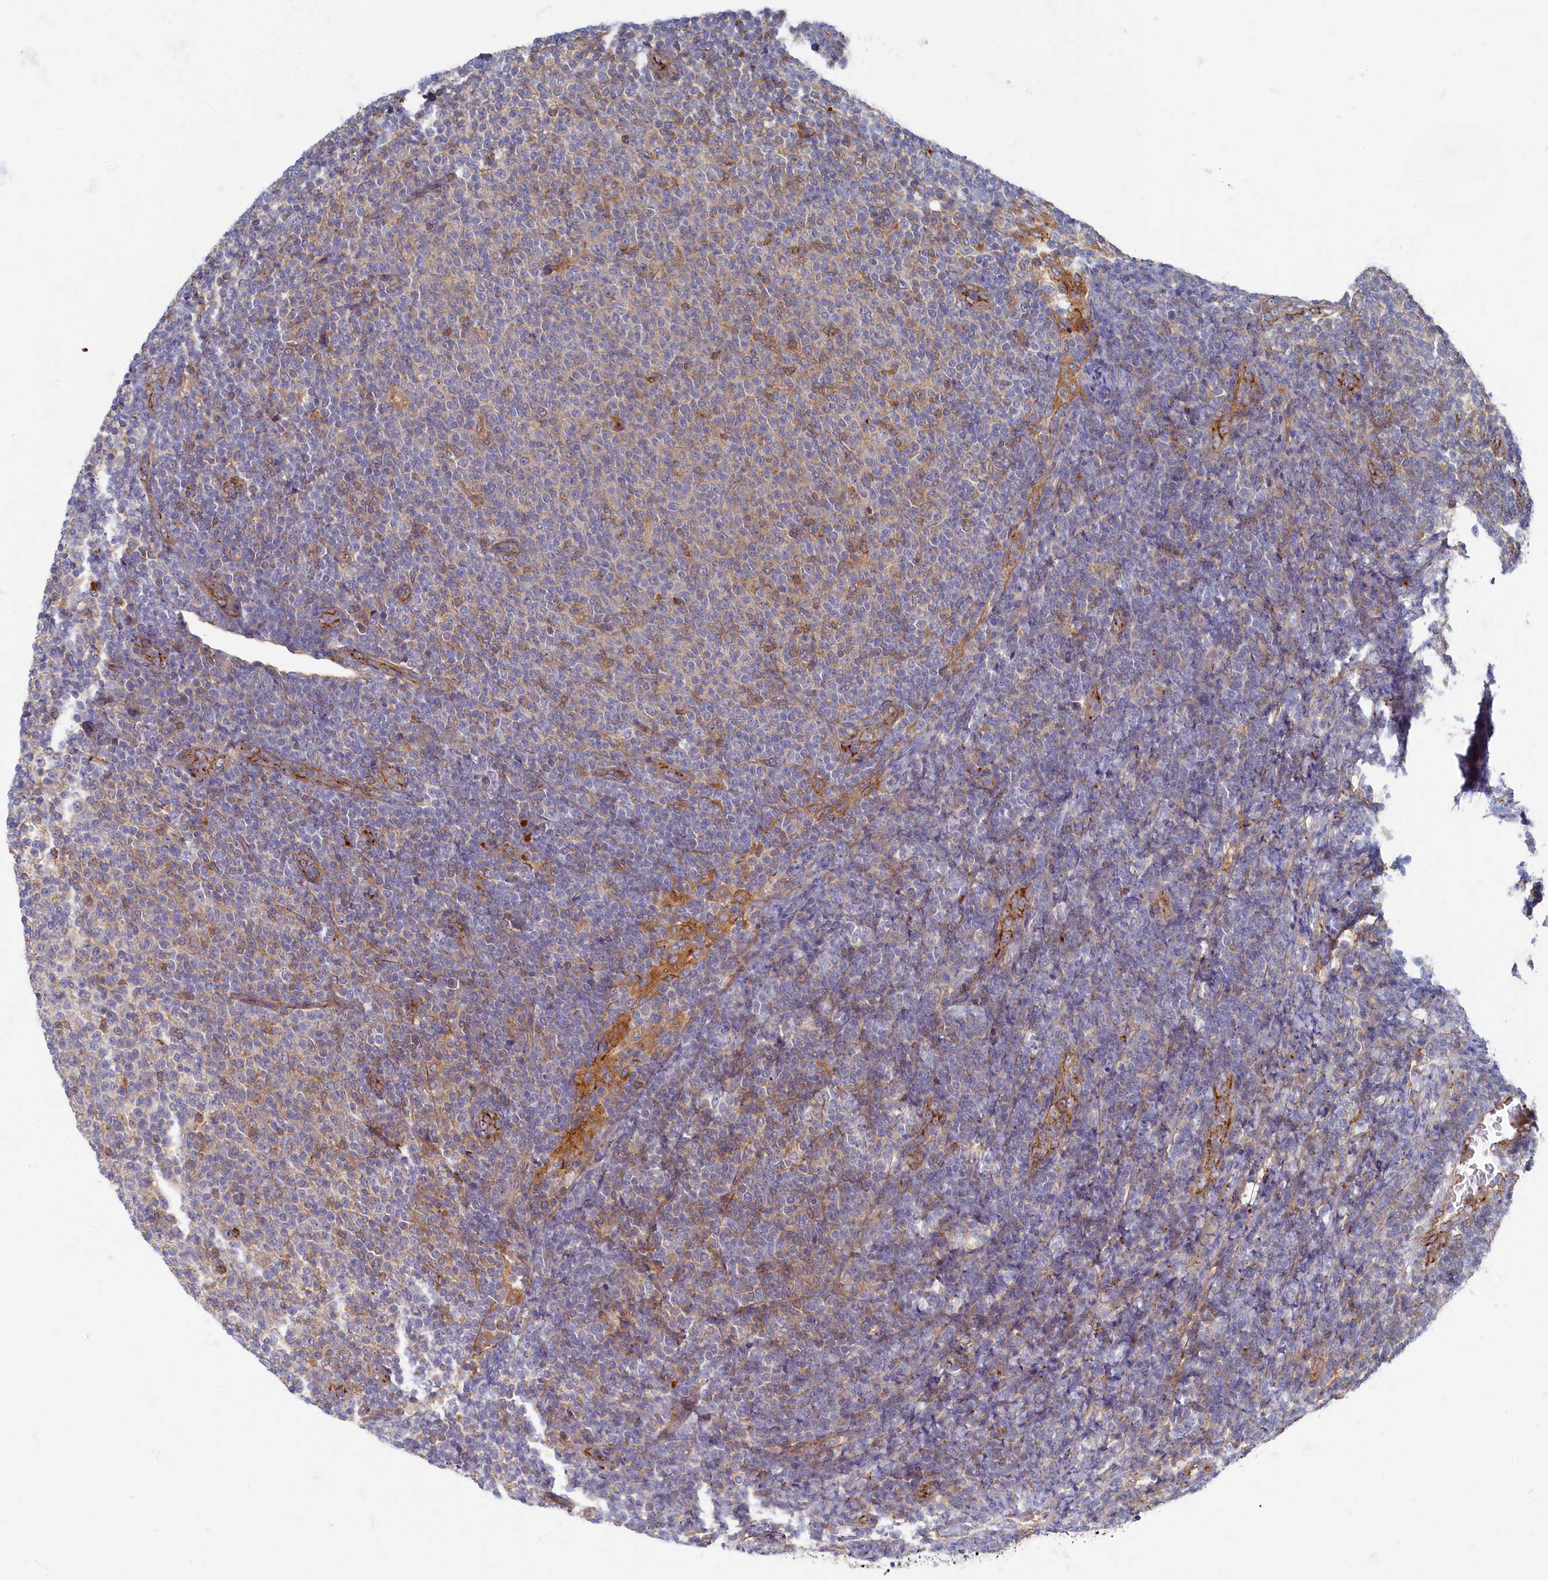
{"staining": {"intensity": "negative", "quantity": "none", "location": "none"}, "tissue": "lymphoma", "cell_type": "Tumor cells", "image_type": "cancer", "snomed": [{"axis": "morphology", "description": "Malignant lymphoma, non-Hodgkin's type, Low grade"}, {"axis": "topography", "description": "Lymph node"}], "caption": "Histopathology image shows no protein positivity in tumor cells of lymphoma tissue.", "gene": "PSMG2", "patient": {"sex": "male", "age": 66}}